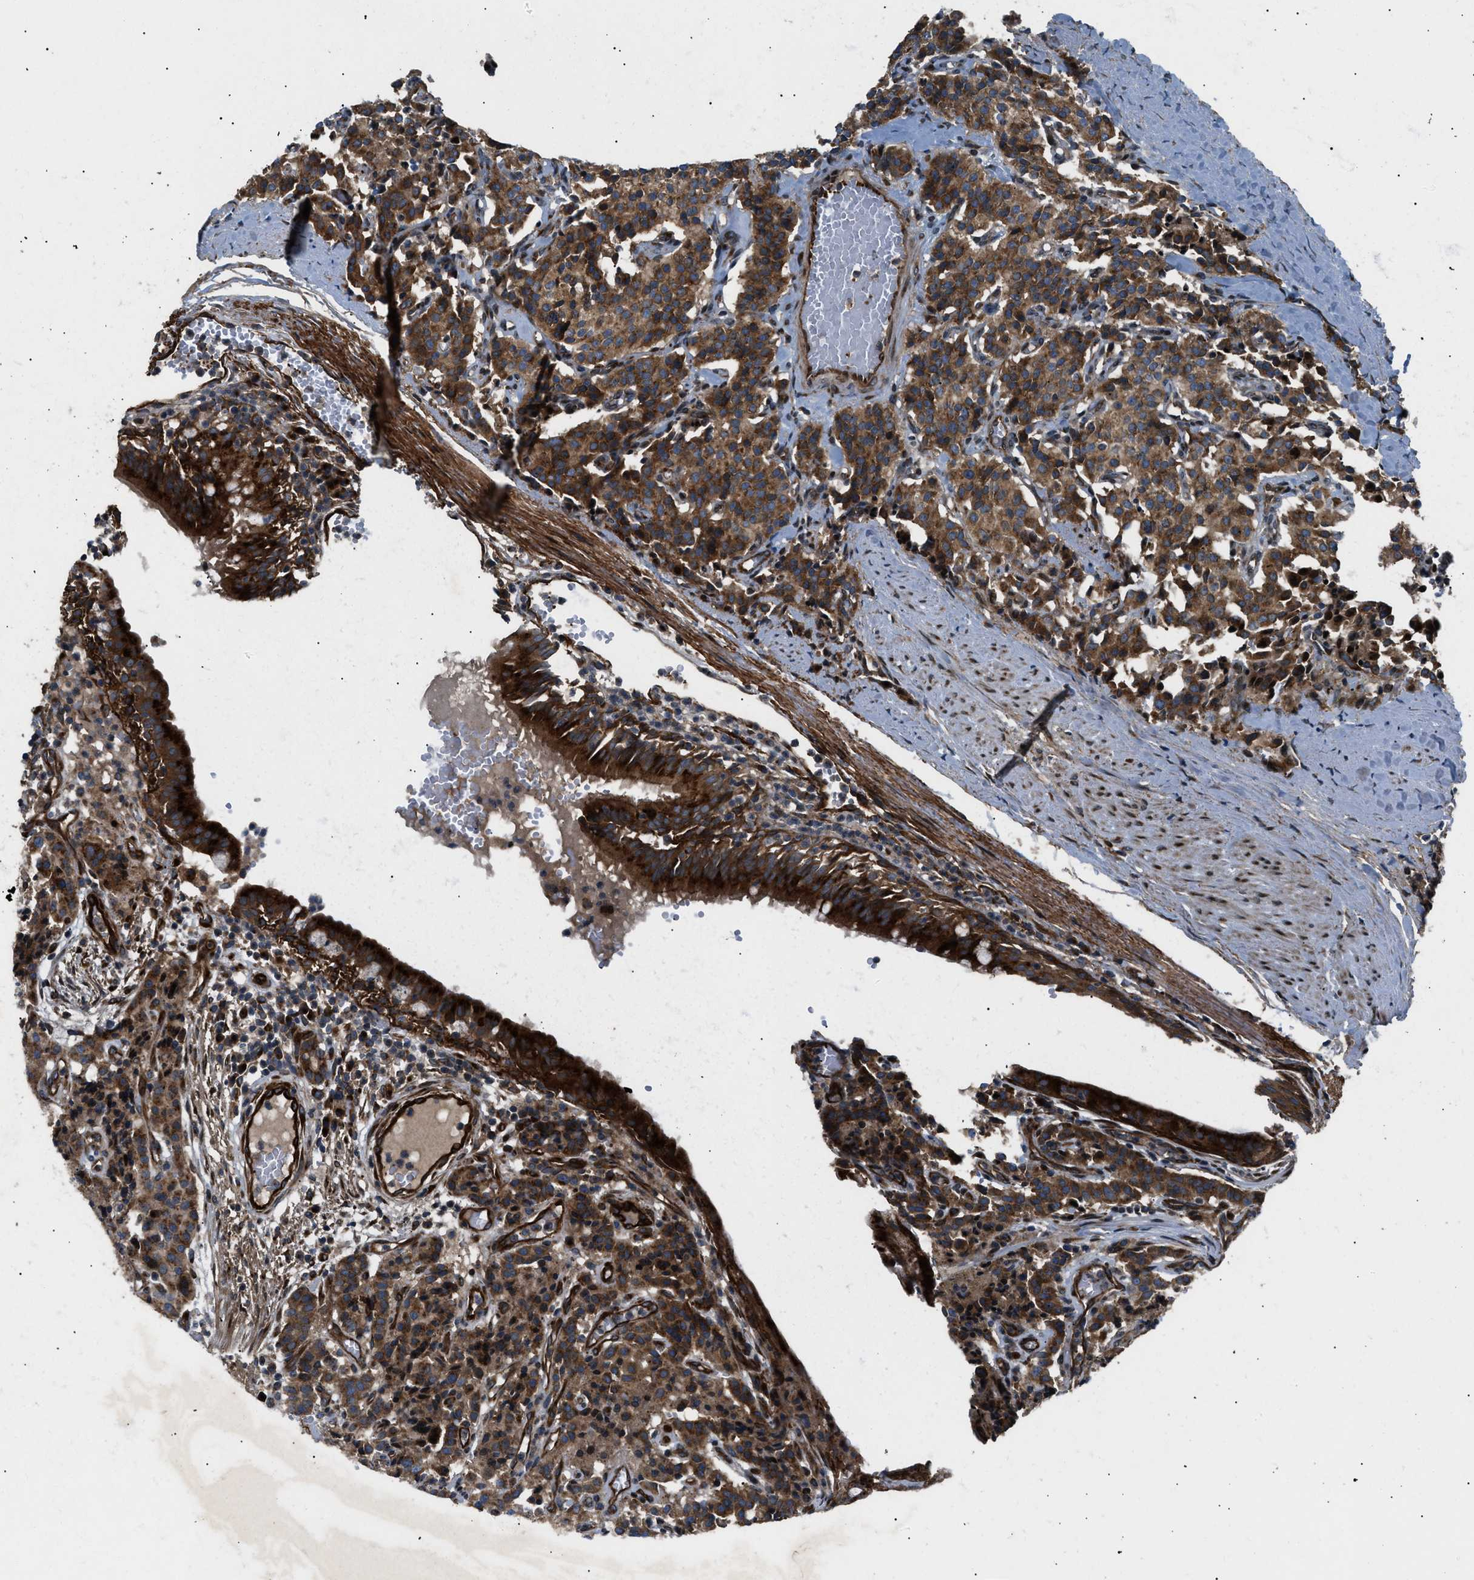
{"staining": {"intensity": "strong", "quantity": ">75%", "location": "cytoplasmic/membranous"}, "tissue": "carcinoid", "cell_type": "Tumor cells", "image_type": "cancer", "snomed": [{"axis": "morphology", "description": "Carcinoid, malignant, NOS"}, {"axis": "topography", "description": "Lung"}], "caption": "Malignant carcinoid stained for a protein (brown) shows strong cytoplasmic/membranous positive expression in about >75% of tumor cells.", "gene": "LYSMD3", "patient": {"sex": "male", "age": 30}}